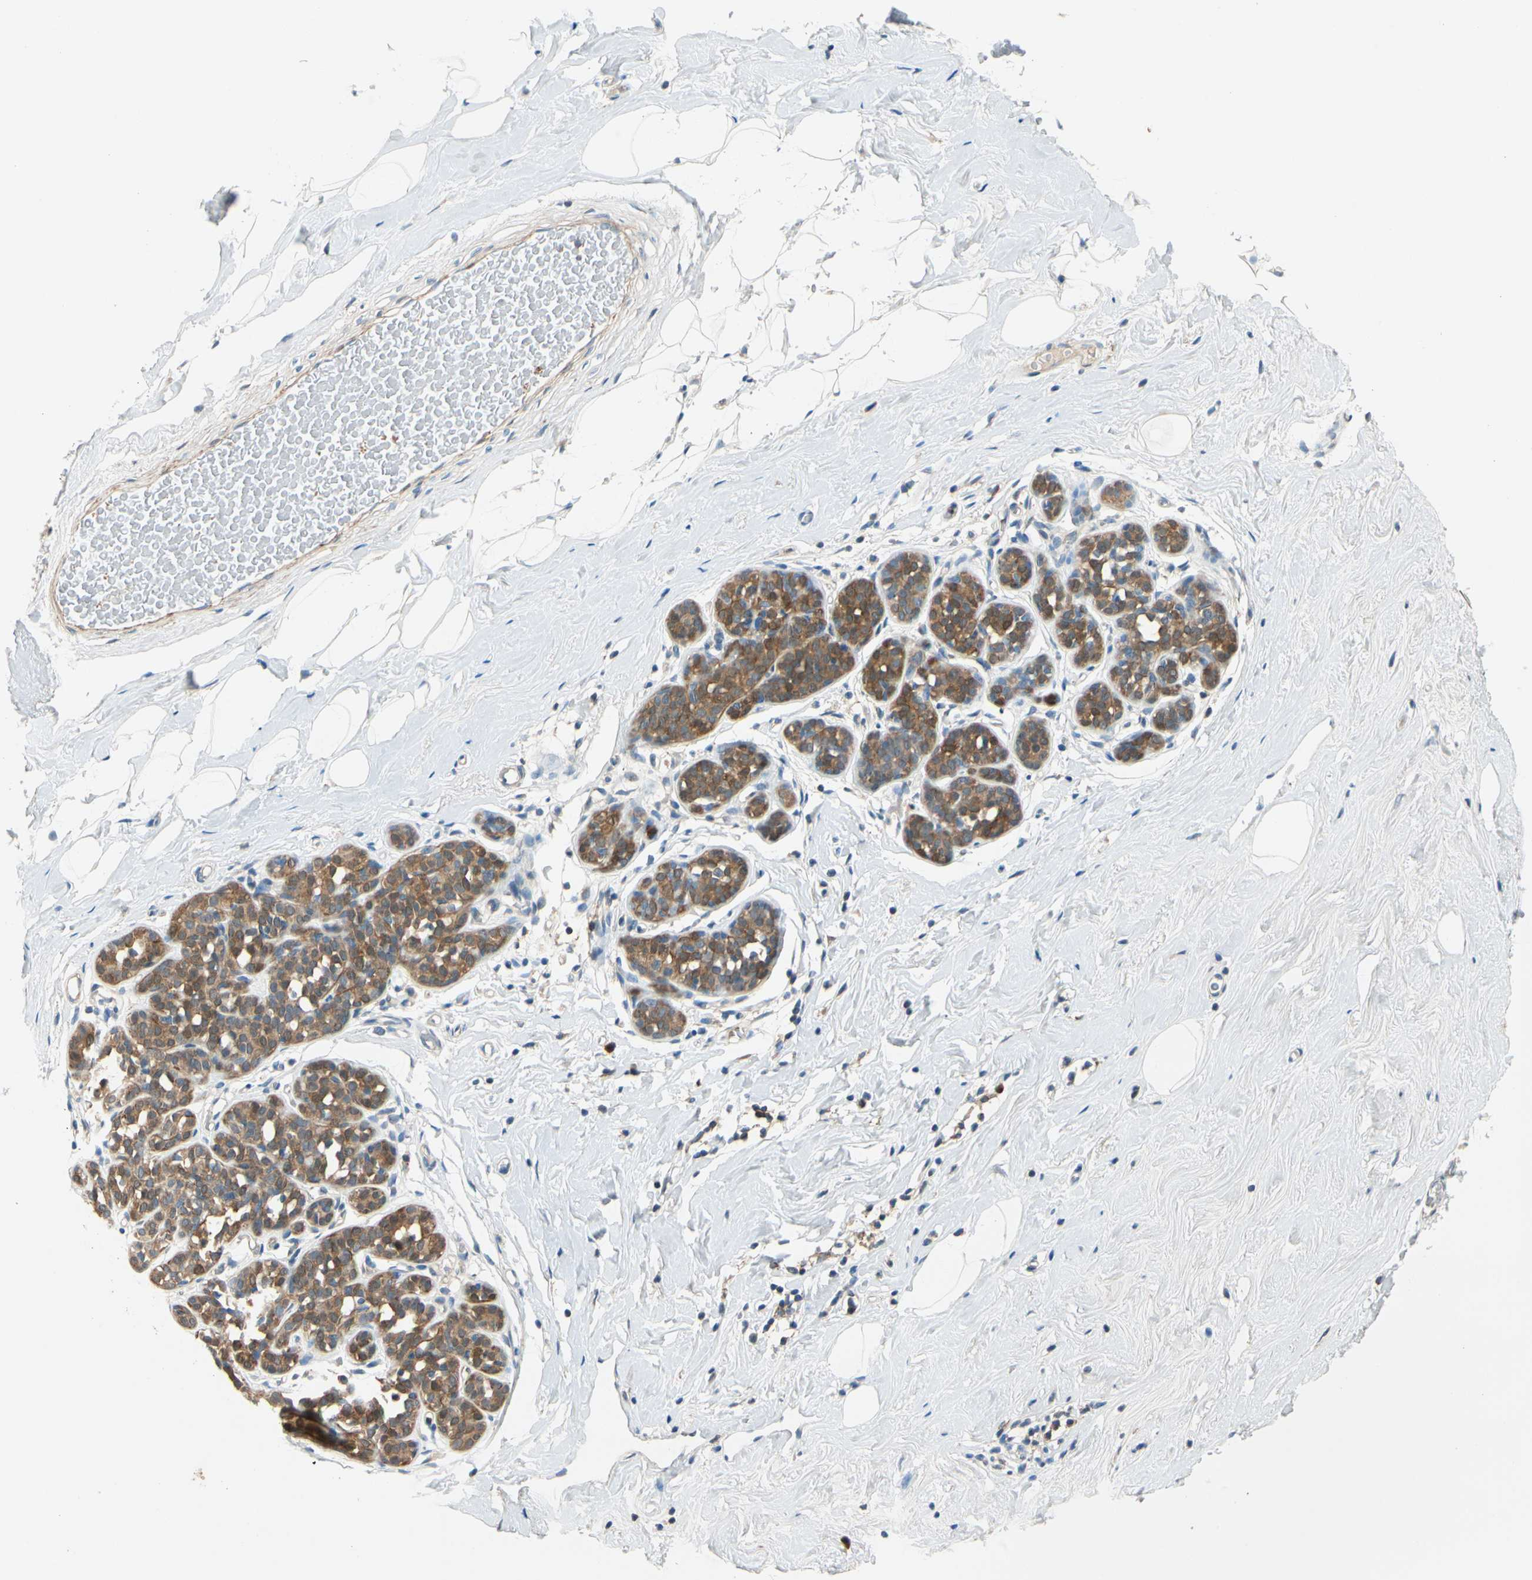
{"staining": {"intensity": "negative", "quantity": "none", "location": "none"}, "tissue": "breast", "cell_type": "Adipocytes", "image_type": "normal", "snomed": [{"axis": "morphology", "description": "Normal tissue, NOS"}, {"axis": "topography", "description": "Breast"}], "caption": "Photomicrograph shows no significant protein positivity in adipocytes of normal breast. Brightfield microscopy of immunohistochemistry stained with DAB (brown) and hematoxylin (blue), captured at high magnification.", "gene": "WIPI1", "patient": {"sex": "female", "age": 75}}